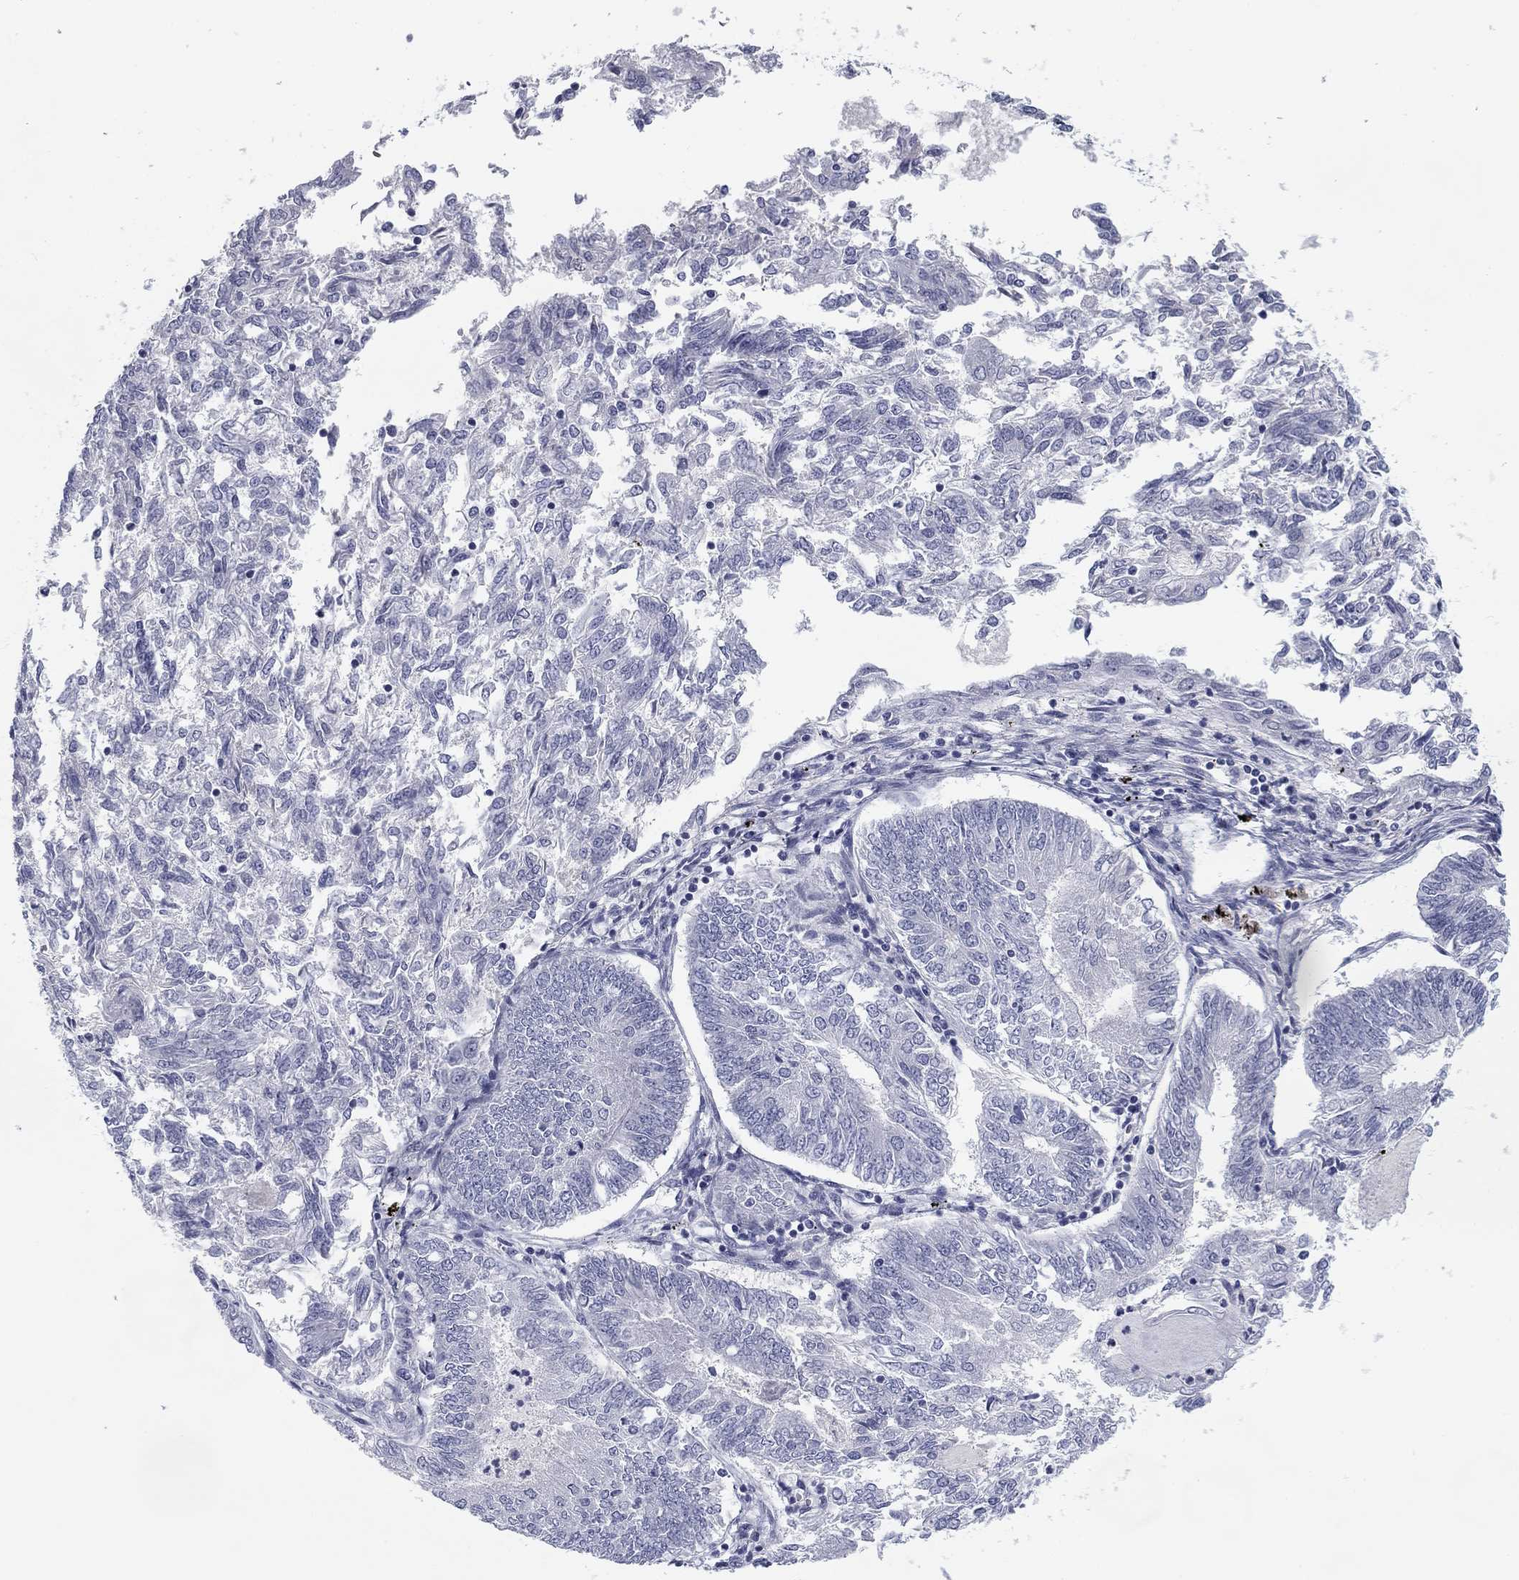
{"staining": {"intensity": "negative", "quantity": "none", "location": "none"}, "tissue": "endometrial cancer", "cell_type": "Tumor cells", "image_type": "cancer", "snomed": [{"axis": "morphology", "description": "Adenocarcinoma, NOS"}, {"axis": "topography", "description": "Endometrium"}], "caption": "Endometrial cancer stained for a protein using IHC exhibits no positivity tumor cells.", "gene": "CALB1", "patient": {"sex": "female", "age": 58}}